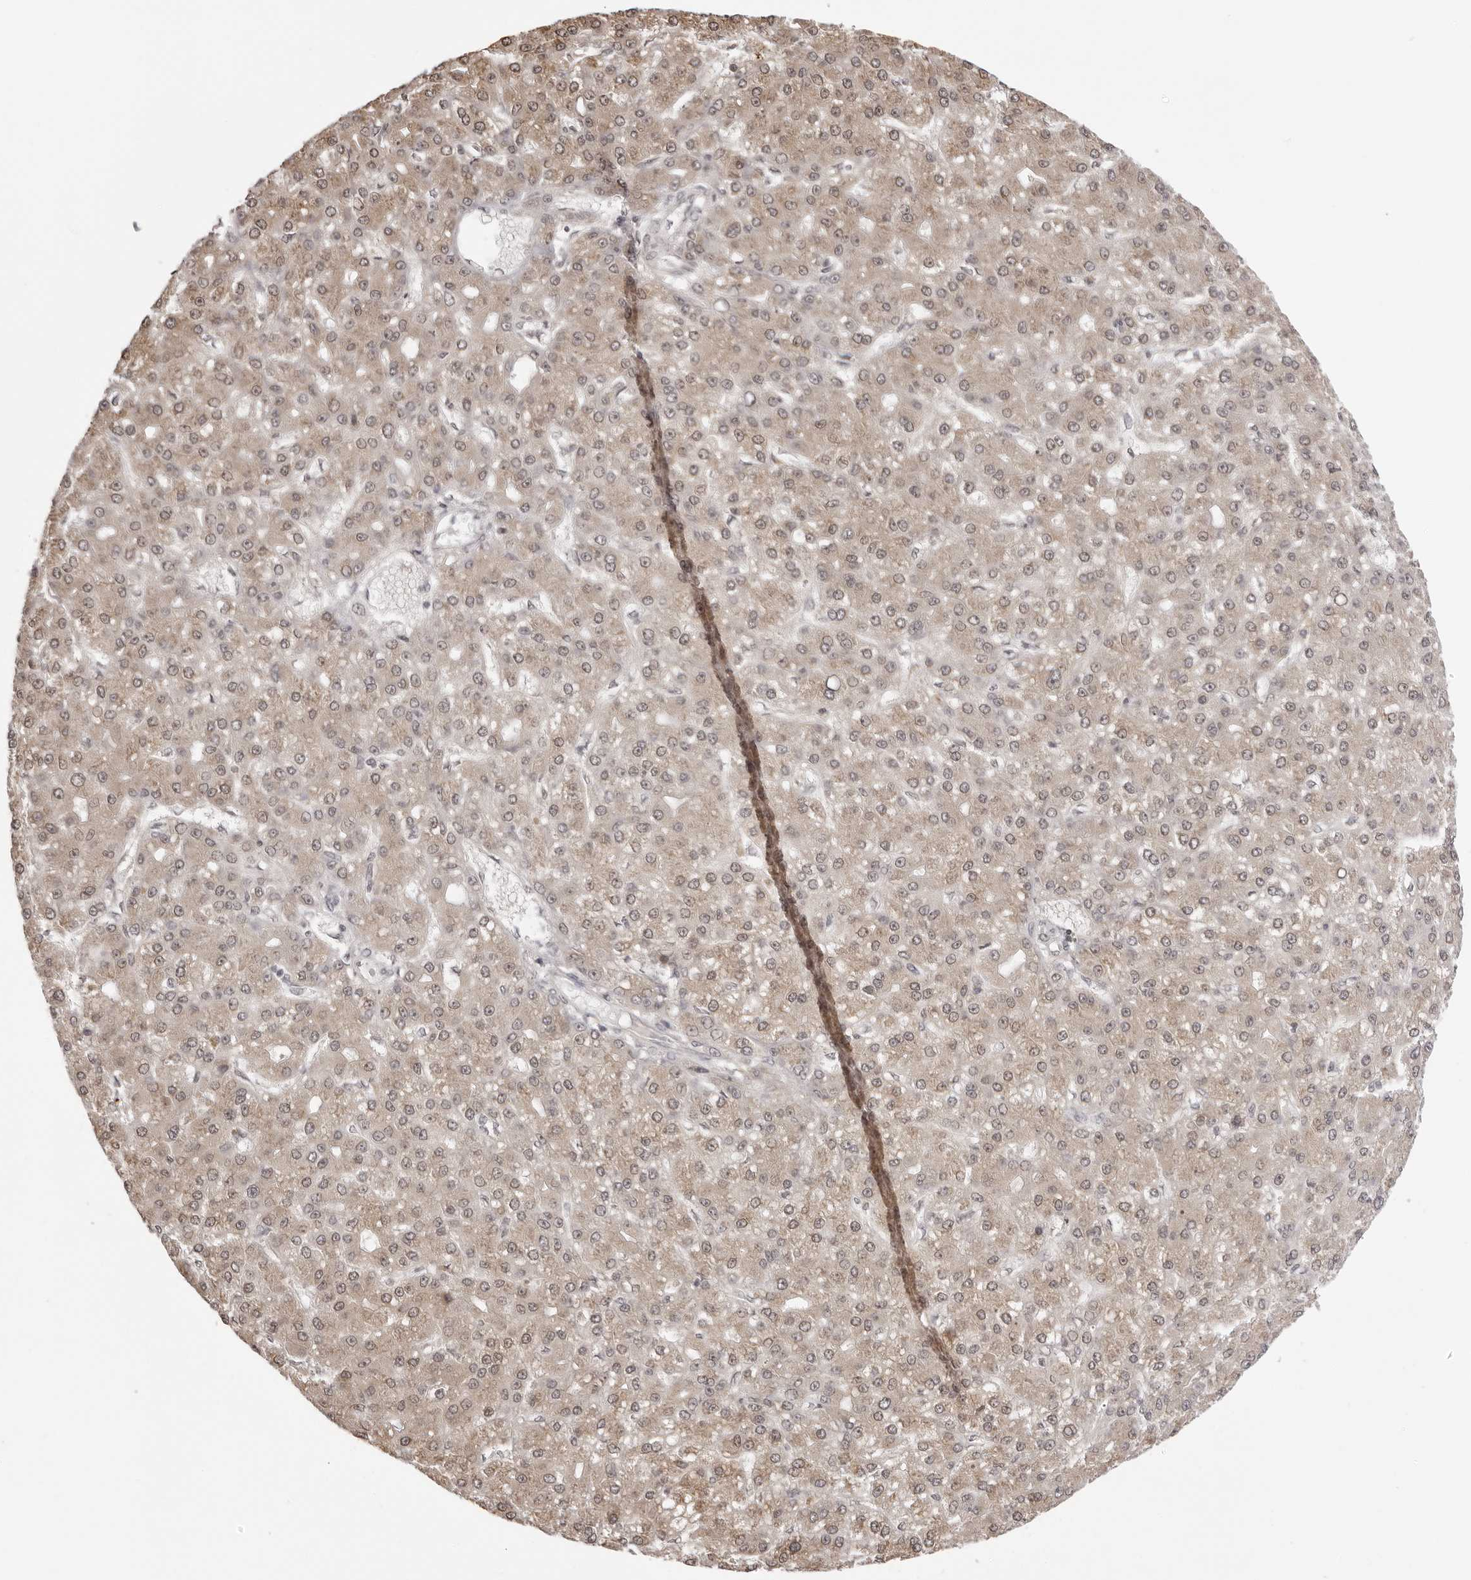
{"staining": {"intensity": "moderate", "quantity": ">75%", "location": "cytoplasmic/membranous"}, "tissue": "liver cancer", "cell_type": "Tumor cells", "image_type": "cancer", "snomed": [{"axis": "morphology", "description": "Carcinoma, Hepatocellular, NOS"}, {"axis": "topography", "description": "Liver"}], "caption": "This histopathology image shows hepatocellular carcinoma (liver) stained with immunohistochemistry to label a protein in brown. The cytoplasmic/membranous of tumor cells show moderate positivity for the protein. Nuclei are counter-stained blue.", "gene": "ZC3H11A", "patient": {"sex": "male", "age": 67}}